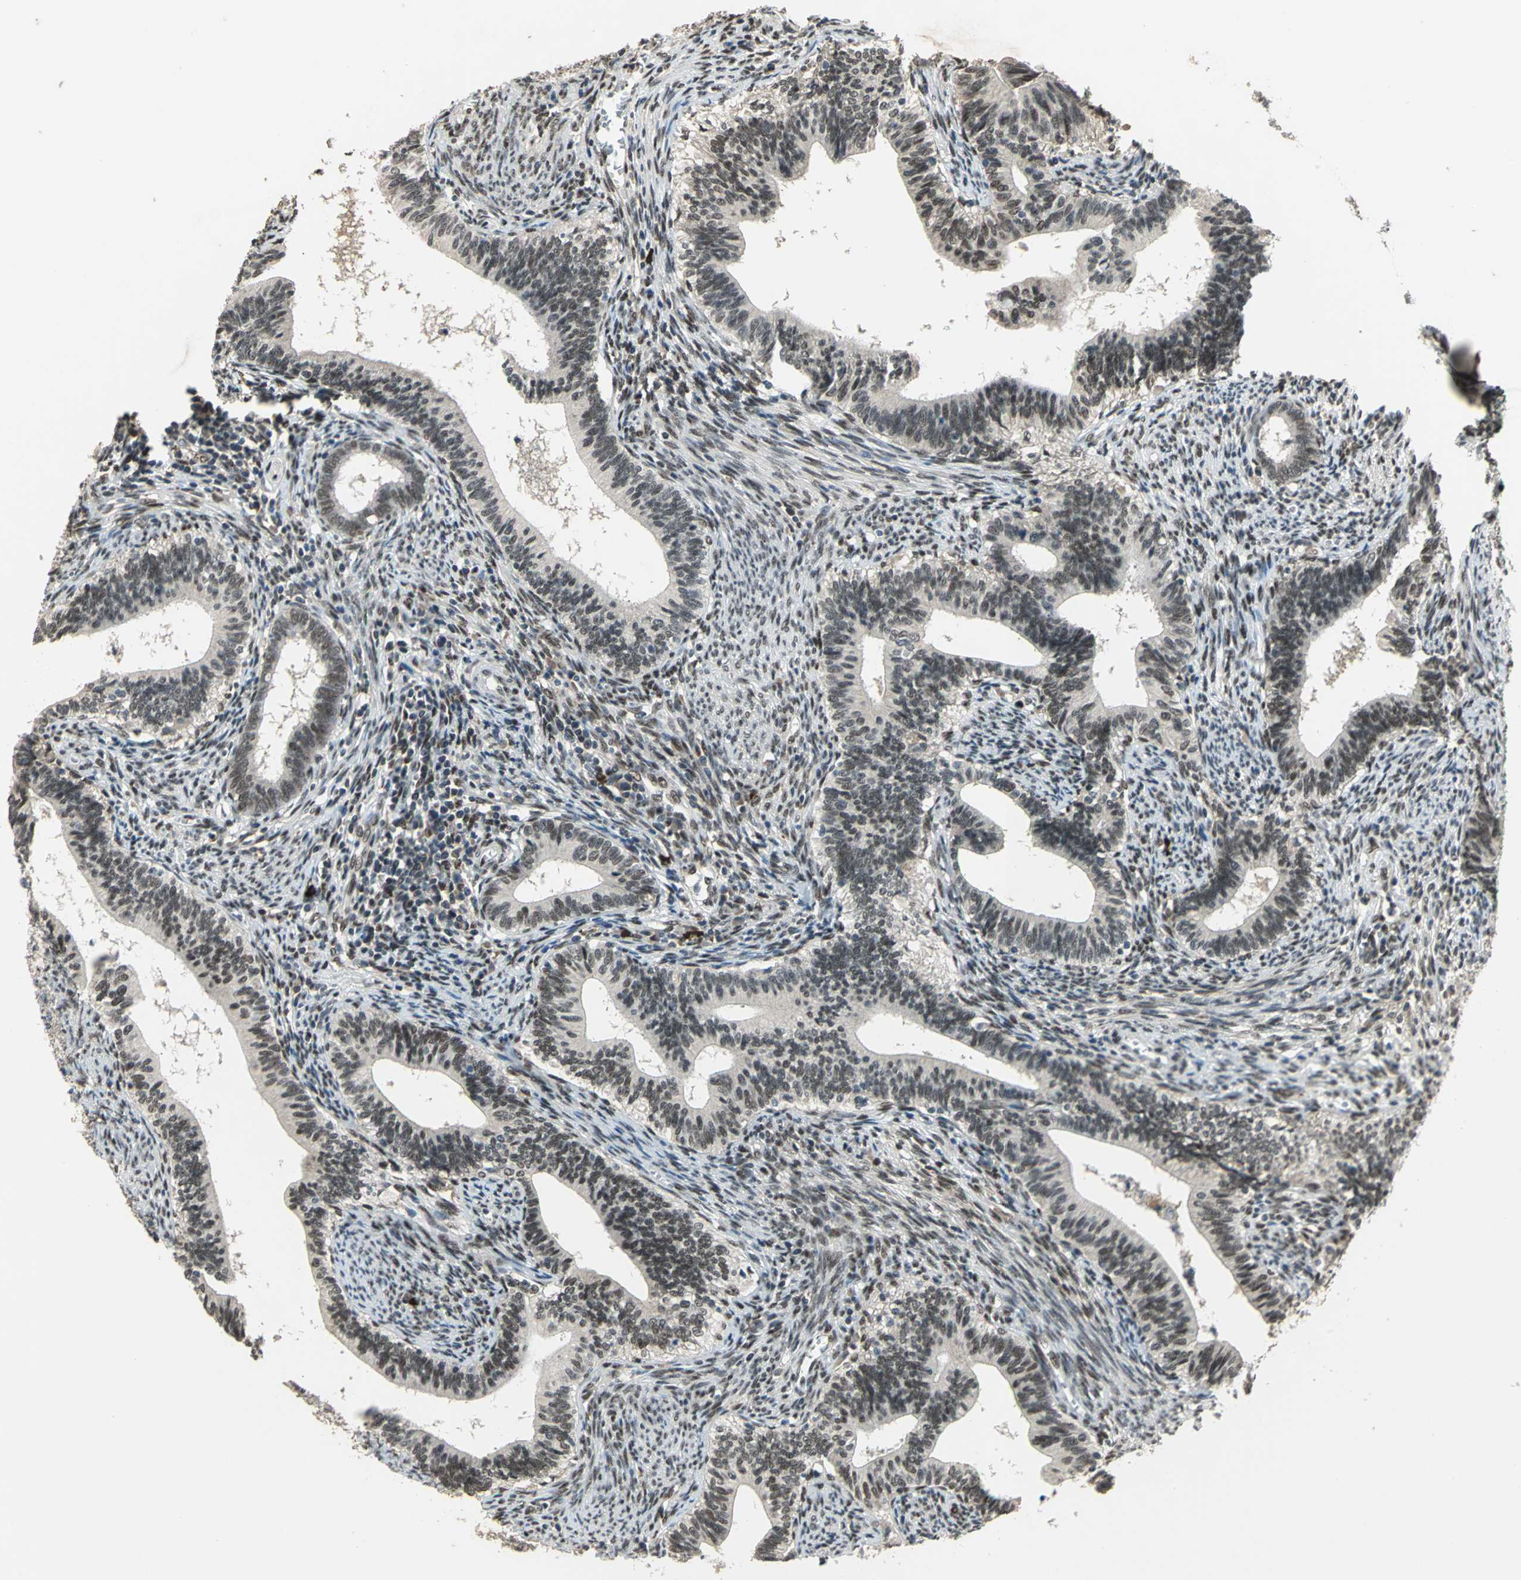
{"staining": {"intensity": "weak", "quantity": "25%-75%", "location": "cytoplasmic/membranous,nuclear"}, "tissue": "cervical cancer", "cell_type": "Tumor cells", "image_type": "cancer", "snomed": [{"axis": "morphology", "description": "Adenocarcinoma, NOS"}, {"axis": "topography", "description": "Cervix"}], "caption": "Protein expression analysis of adenocarcinoma (cervical) reveals weak cytoplasmic/membranous and nuclear positivity in about 25%-75% of tumor cells.", "gene": "ELF2", "patient": {"sex": "female", "age": 44}}